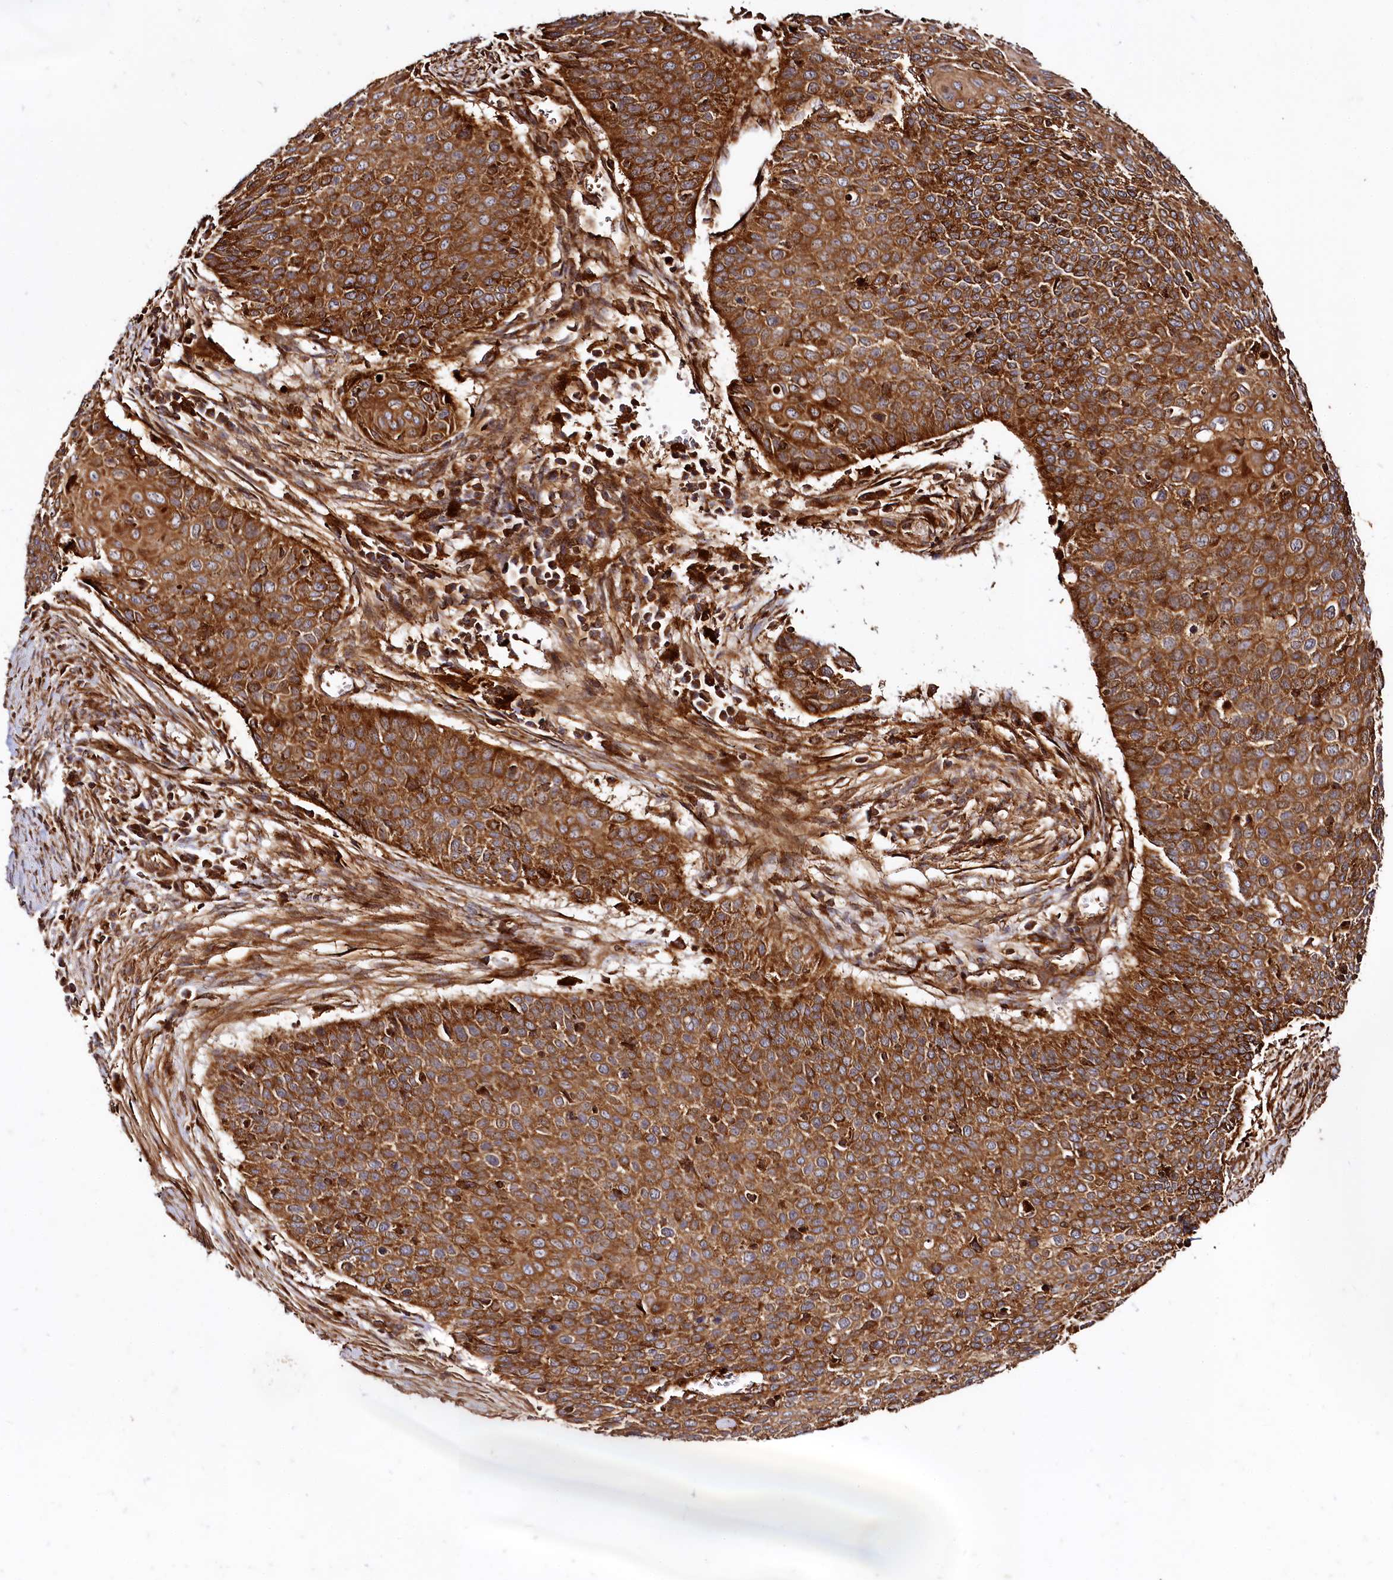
{"staining": {"intensity": "strong", "quantity": ">75%", "location": "cytoplasmic/membranous"}, "tissue": "cervical cancer", "cell_type": "Tumor cells", "image_type": "cancer", "snomed": [{"axis": "morphology", "description": "Squamous cell carcinoma, NOS"}, {"axis": "topography", "description": "Cervix"}], "caption": "Brown immunohistochemical staining in human squamous cell carcinoma (cervical) demonstrates strong cytoplasmic/membranous positivity in about >75% of tumor cells.", "gene": "WDR73", "patient": {"sex": "female", "age": 39}}